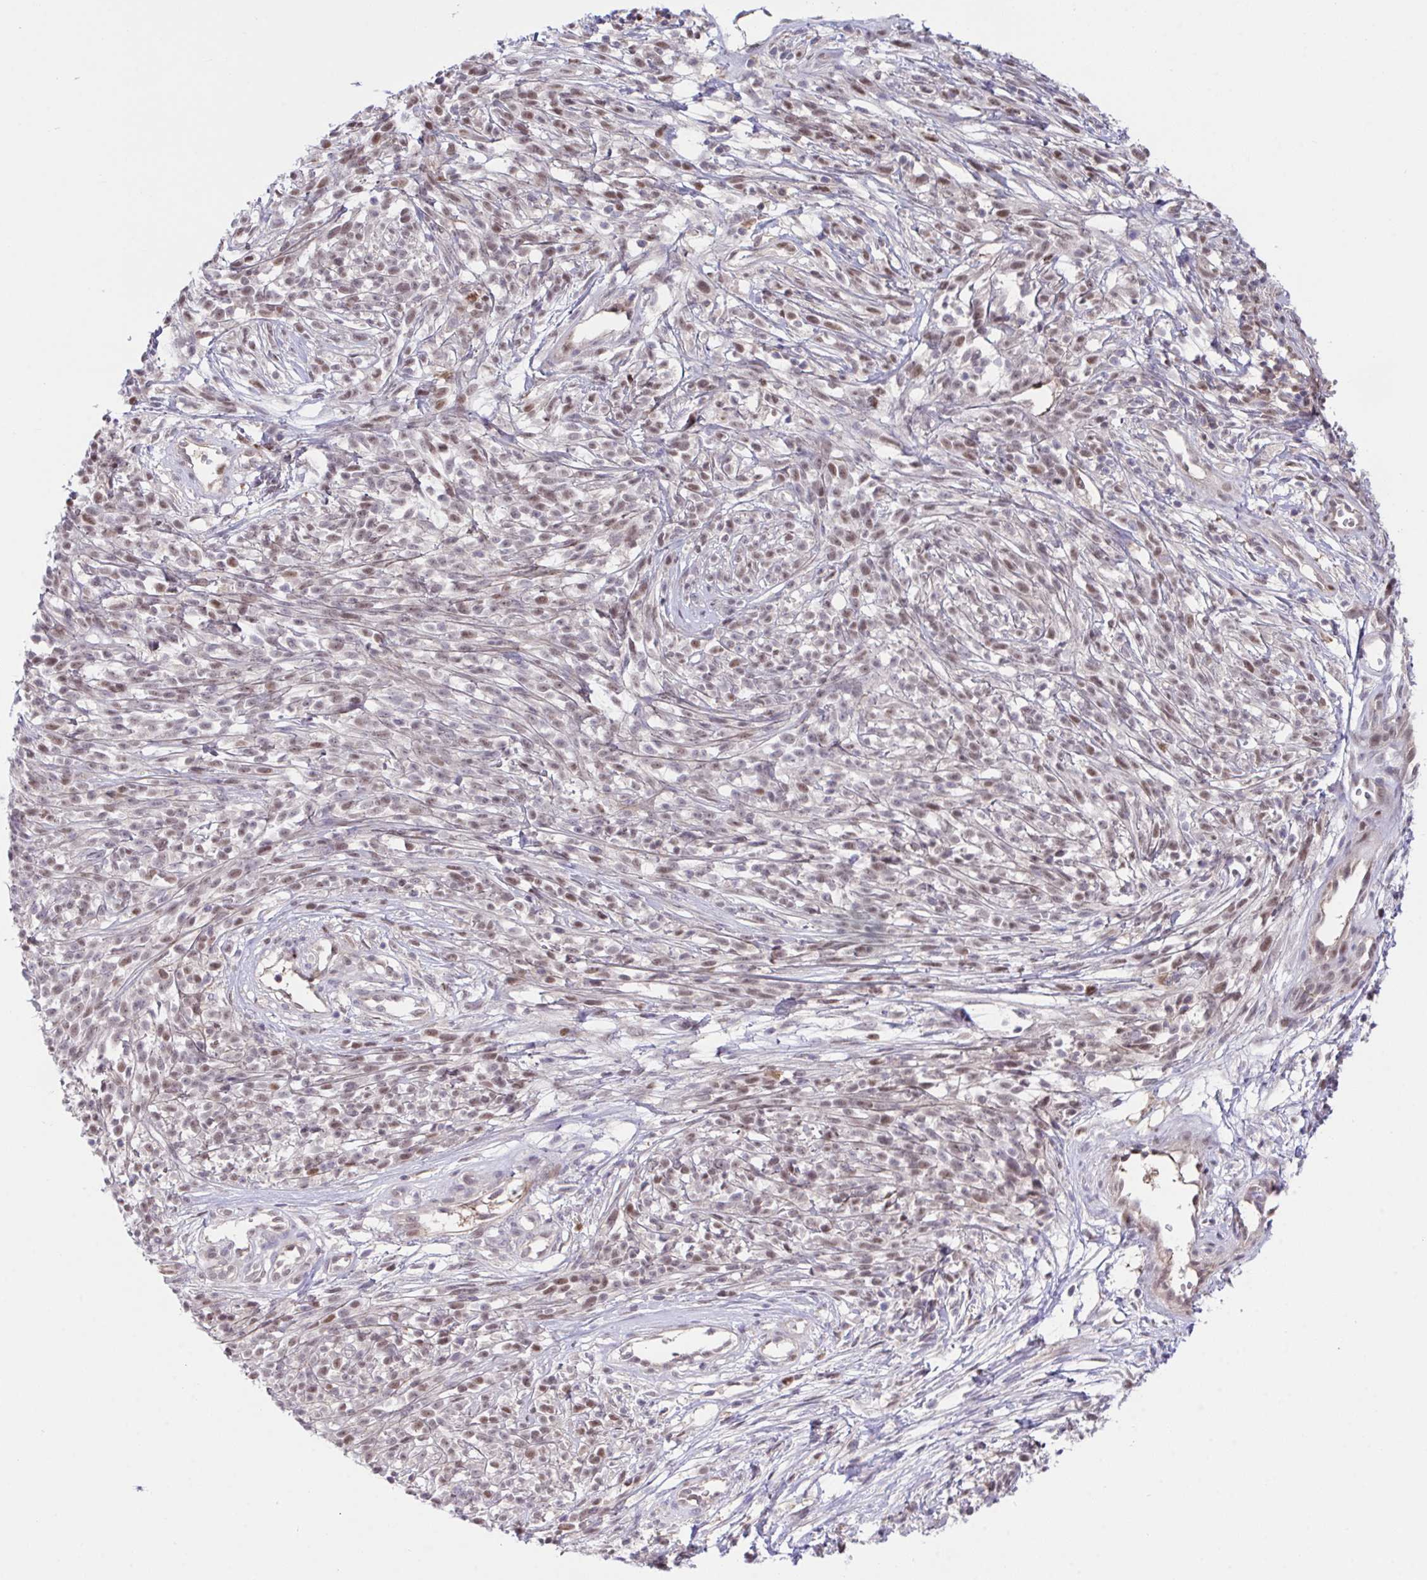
{"staining": {"intensity": "weak", "quantity": "25%-75%", "location": "nuclear"}, "tissue": "melanoma", "cell_type": "Tumor cells", "image_type": "cancer", "snomed": [{"axis": "morphology", "description": "Malignant melanoma, NOS"}, {"axis": "topography", "description": "Skin"}, {"axis": "topography", "description": "Skin of trunk"}], "caption": "The photomicrograph reveals a brown stain indicating the presence of a protein in the nuclear of tumor cells in melanoma.", "gene": "ZNF444", "patient": {"sex": "male", "age": 74}}